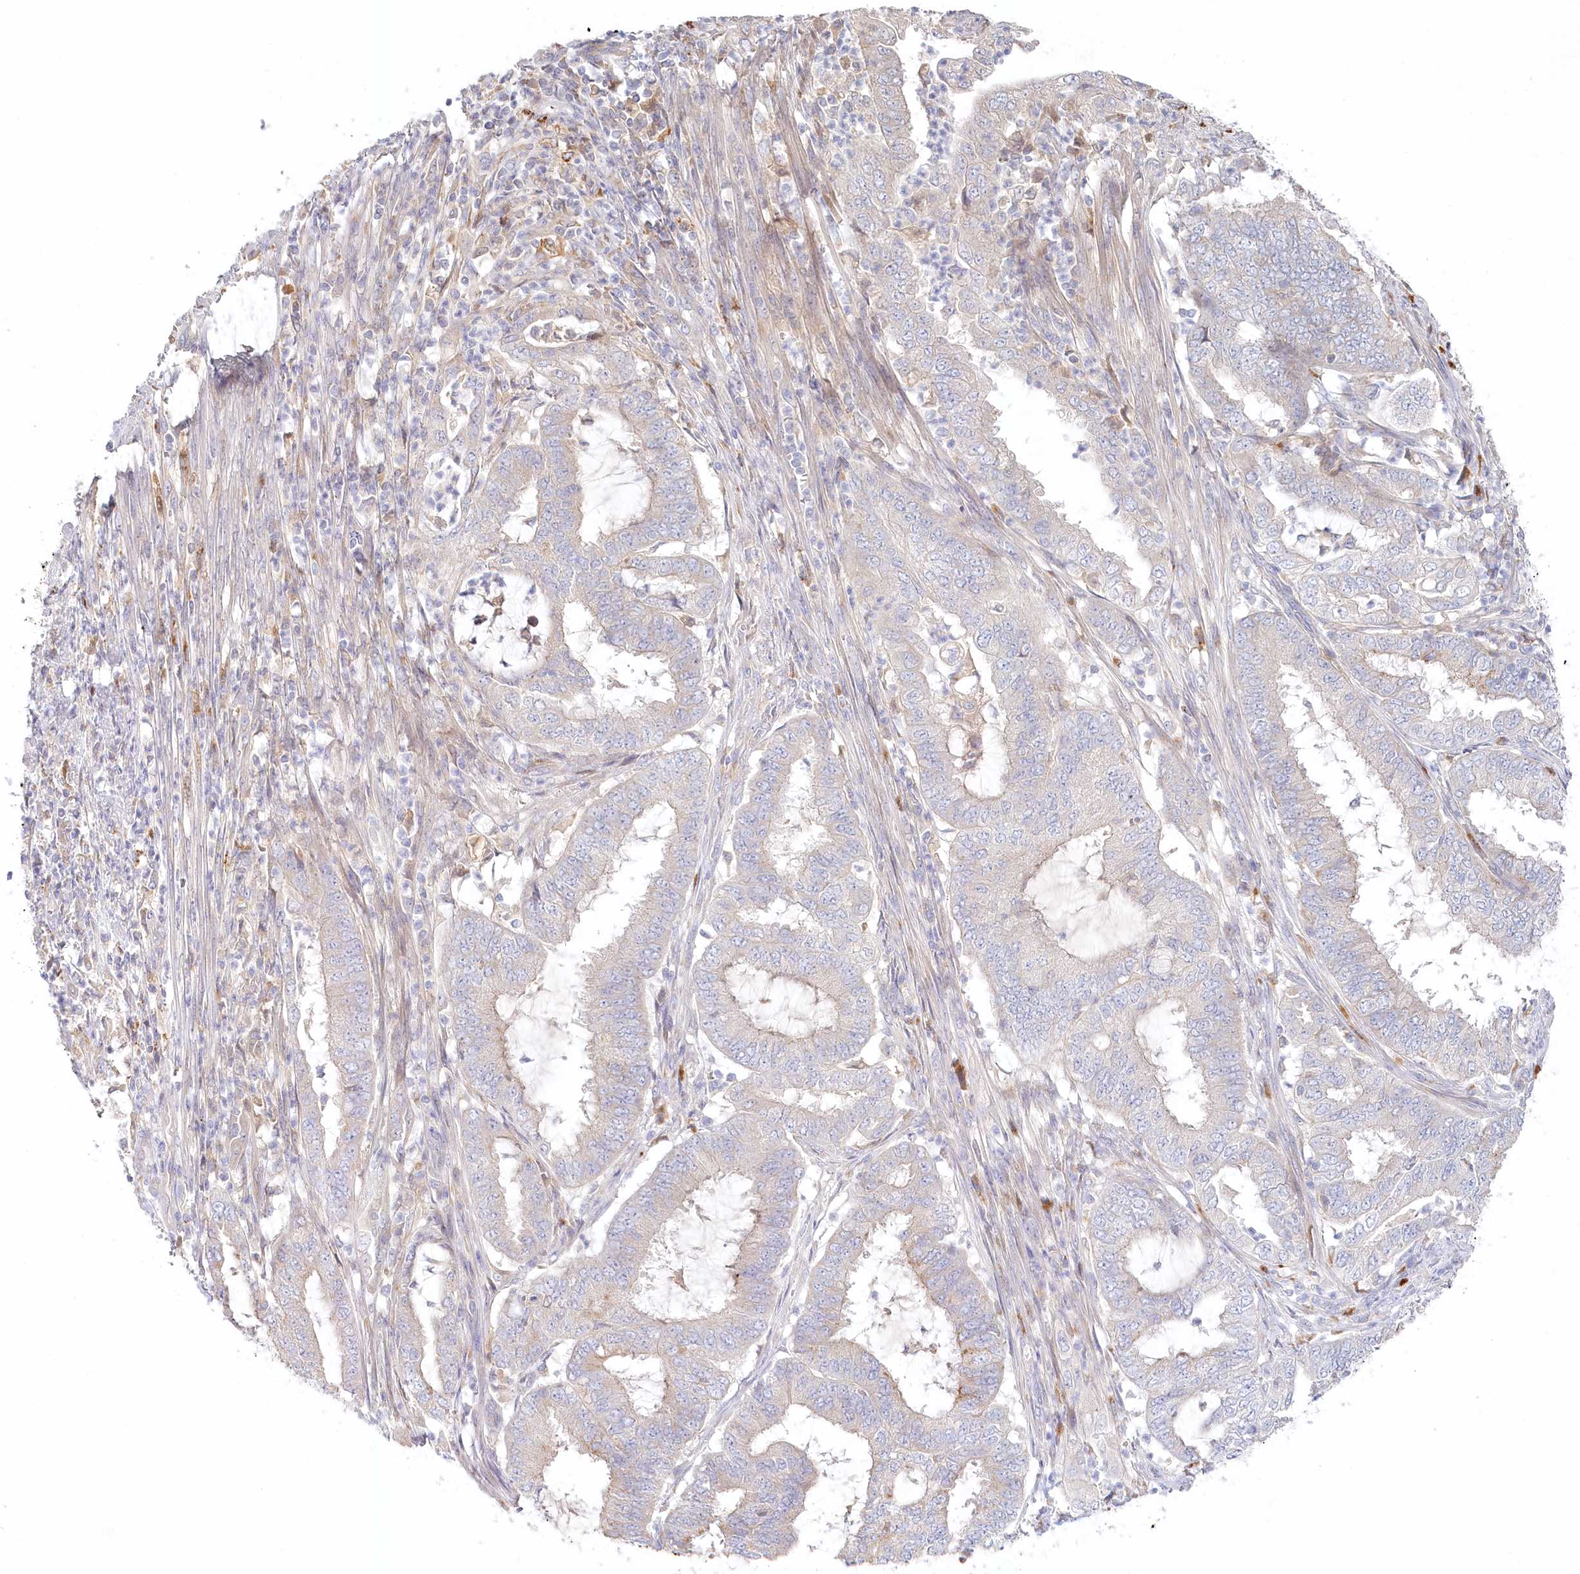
{"staining": {"intensity": "negative", "quantity": "none", "location": "none"}, "tissue": "endometrial cancer", "cell_type": "Tumor cells", "image_type": "cancer", "snomed": [{"axis": "morphology", "description": "Adenocarcinoma, NOS"}, {"axis": "topography", "description": "Endometrium"}], "caption": "A photomicrograph of endometrial adenocarcinoma stained for a protein reveals no brown staining in tumor cells.", "gene": "VSIG1", "patient": {"sex": "female", "age": 51}}